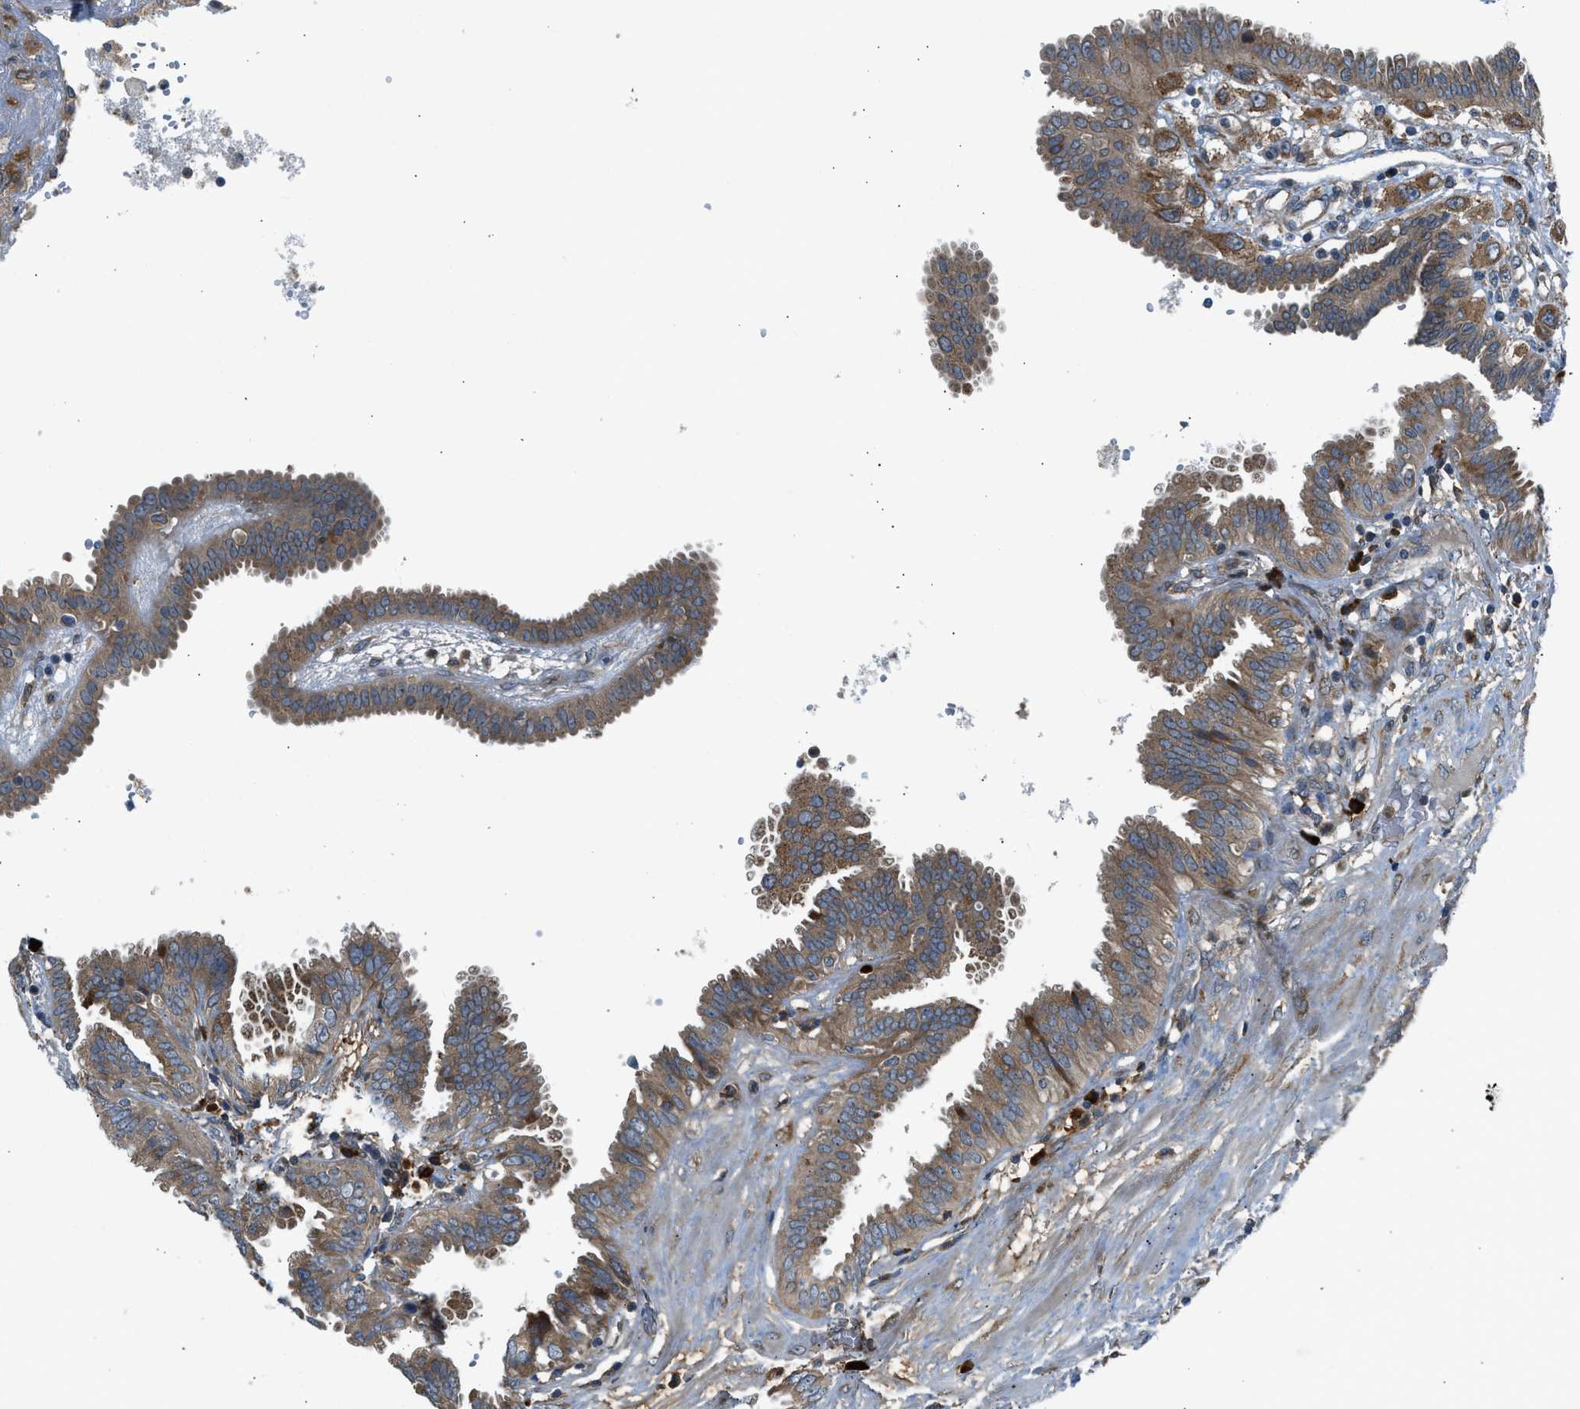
{"staining": {"intensity": "weak", "quantity": ">75%", "location": "cytoplasmic/membranous"}, "tissue": "fallopian tube", "cell_type": "Glandular cells", "image_type": "normal", "snomed": [{"axis": "morphology", "description": "Normal tissue, NOS"}, {"axis": "topography", "description": "Fallopian tube"}, {"axis": "topography", "description": "Placenta"}], "caption": "Immunohistochemical staining of benign fallopian tube shows weak cytoplasmic/membranous protein positivity in approximately >75% of glandular cells.", "gene": "EDARADD", "patient": {"sex": "female", "age": 32}}